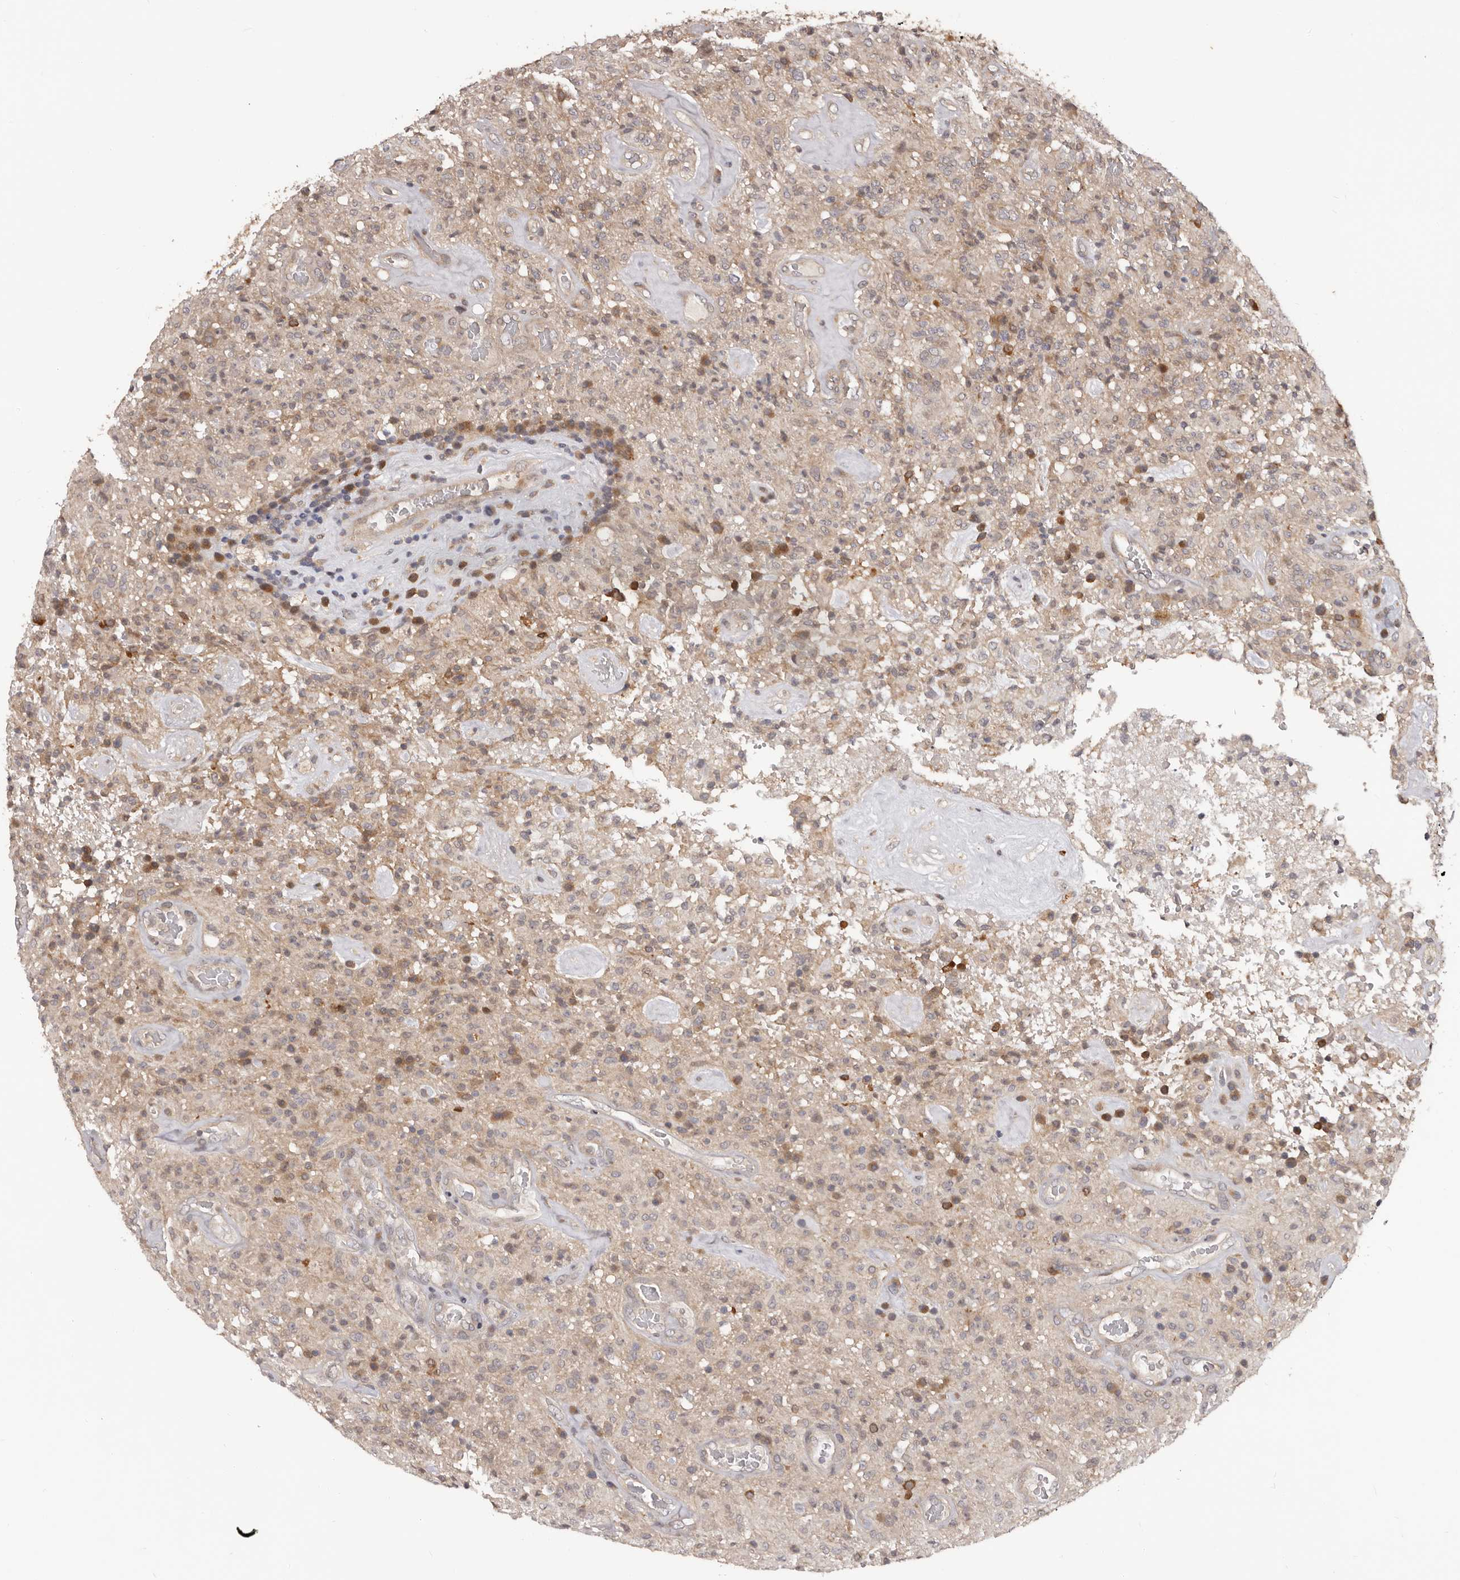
{"staining": {"intensity": "negative", "quantity": "none", "location": "none"}, "tissue": "glioma", "cell_type": "Tumor cells", "image_type": "cancer", "snomed": [{"axis": "morphology", "description": "Glioma, malignant, High grade"}, {"axis": "topography", "description": "Brain"}], "caption": "This histopathology image is of glioma stained with immunohistochemistry to label a protein in brown with the nuclei are counter-stained blue. There is no staining in tumor cells.", "gene": "MDP1", "patient": {"sex": "female", "age": 57}}